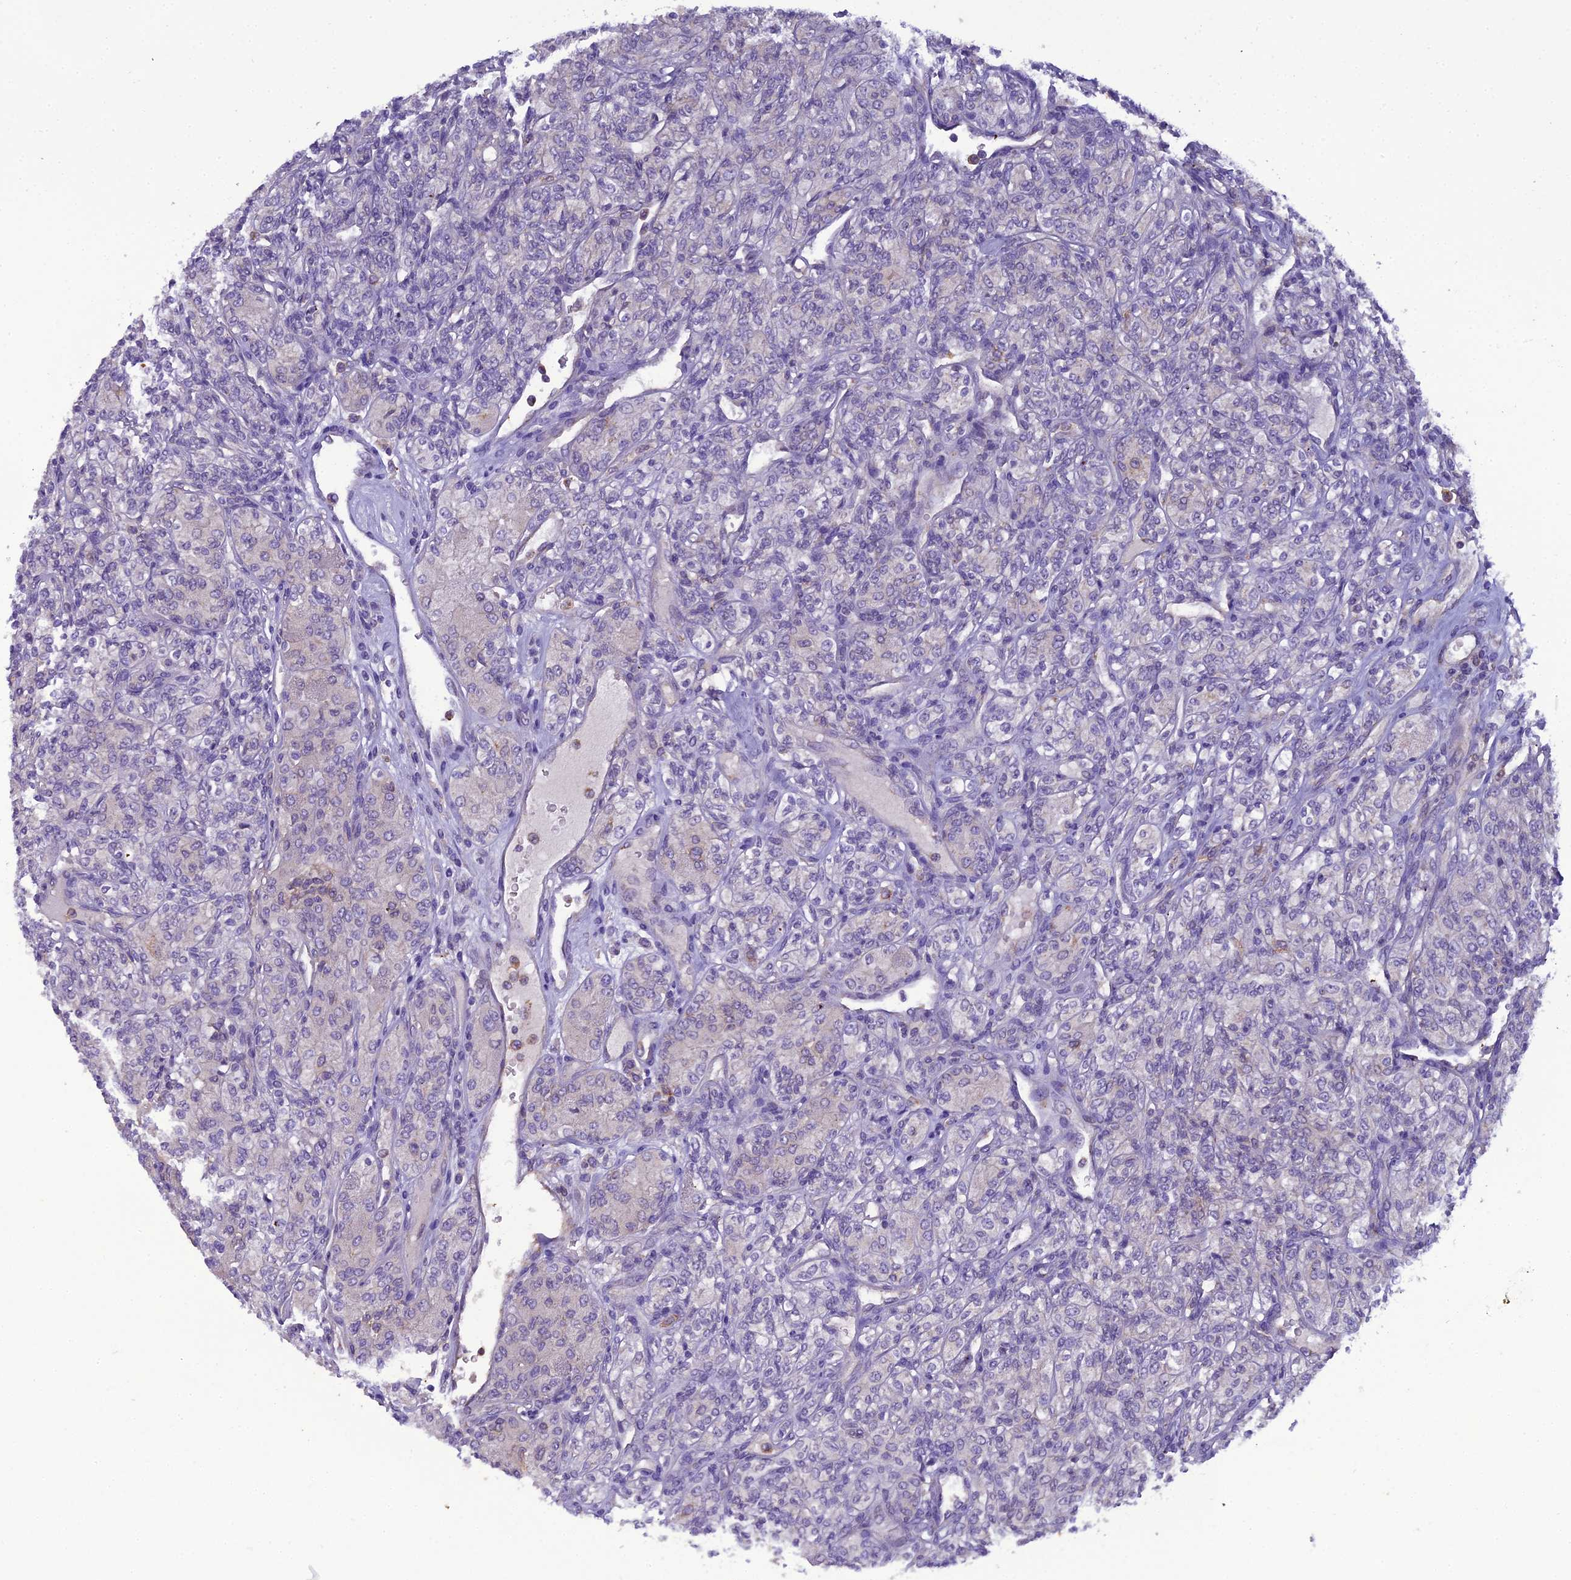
{"staining": {"intensity": "negative", "quantity": "none", "location": "none"}, "tissue": "renal cancer", "cell_type": "Tumor cells", "image_type": "cancer", "snomed": [{"axis": "morphology", "description": "Adenocarcinoma, NOS"}, {"axis": "topography", "description": "Kidney"}], "caption": "There is no significant expression in tumor cells of renal cancer.", "gene": "GOLPH3", "patient": {"sex": "male", "age": 77}}